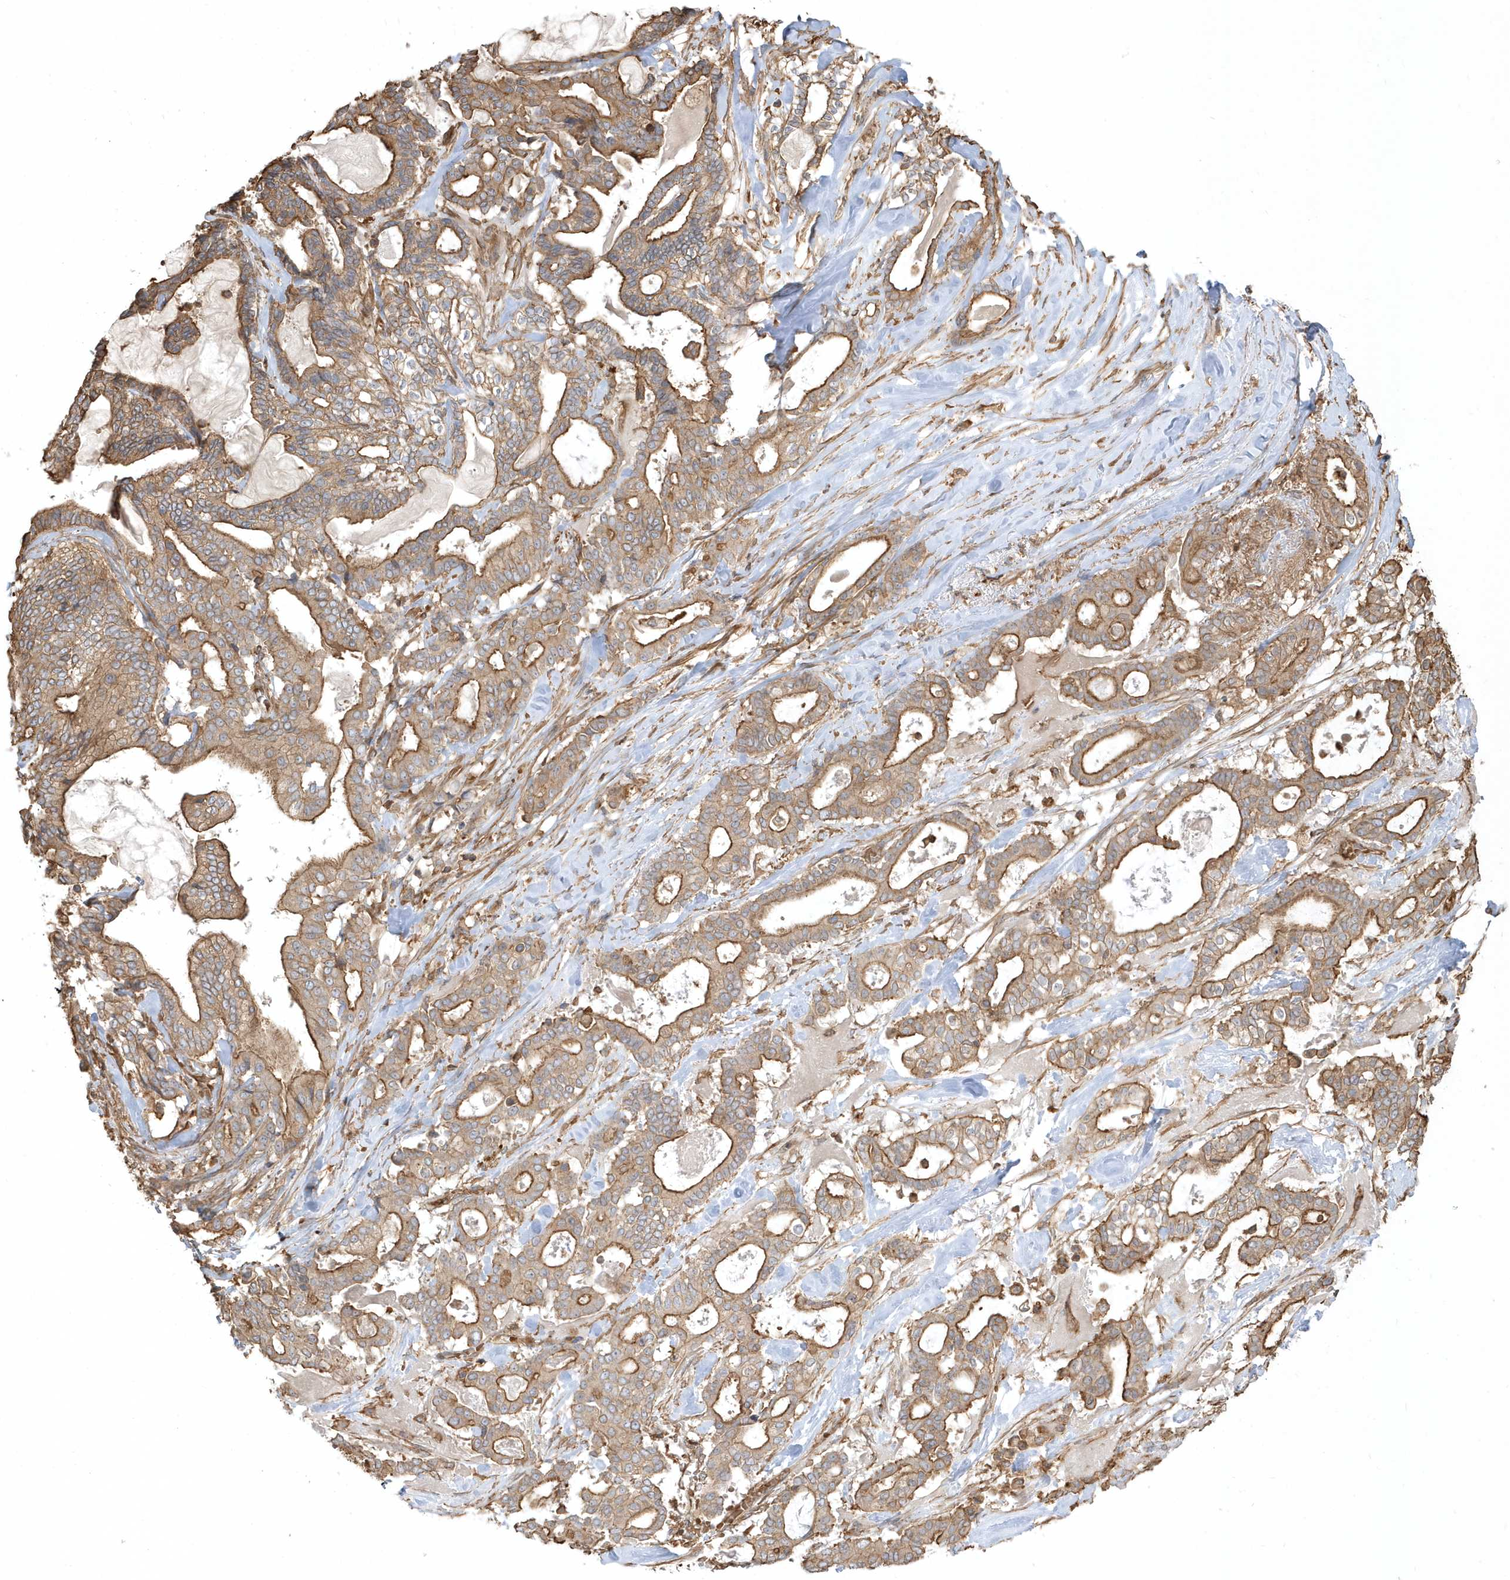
{"staining": {"intensity": "moderate", "quantity": ">75%", "location": "cytoplasmic/membranous"}, "tissue": "pancreatic cancer", "cell_type": "Tumor cells", "image_type": "cancer", "snomed": [{"axis": "morphology", "description": "Adenocarcinoma, NOS"}, {"axis": "topography", "description": "Pancreas"}], "caption": "IHC image of adenocarcinoma (pancreatic) stained for a protein (brown), which demonstrates medium levels of moderate cytoplasmic/membranous positivity in approximately >75% of tumor cells.", "gene": "ZBTB8A", "patient": {"sex": "male", "age": 63}}